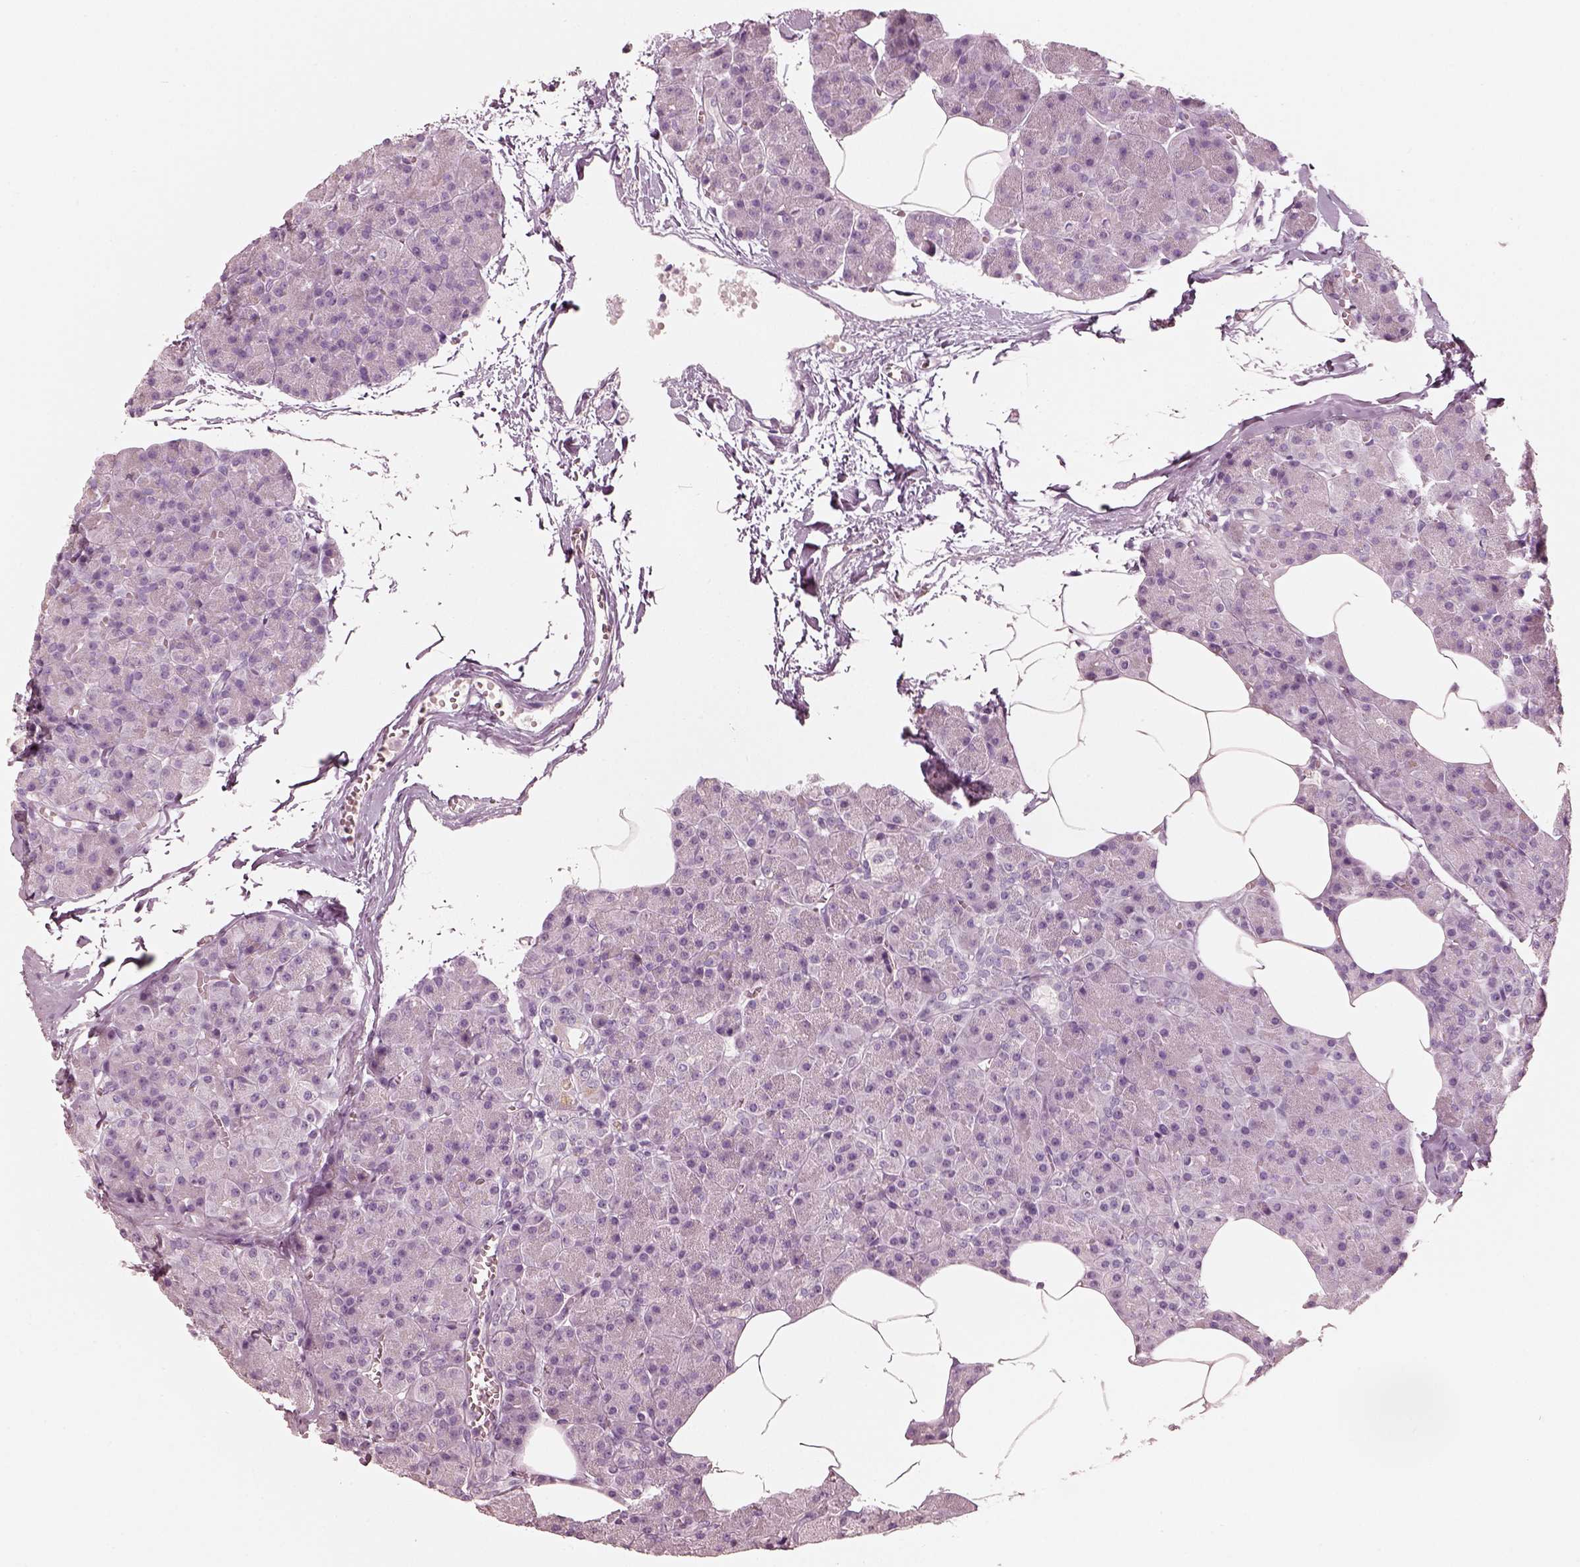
{"staining": {"intensity": "negative", "quantity": "none", "location": "none"}, "tissue": "pancreas", "cell_type": "Exocrine glandular cells", "image_type": "normal", "snomed": [{"axis": "morphology", "description": "Normal tissue, NOS"}, {"axis": "topography", "description": "Pancreas"}], "caption": "The image reveals no staining of exocrine glandular cells in benign pancreas.", "gene": "R3HDML", "patient": {"sex": "female", "age": 45}}